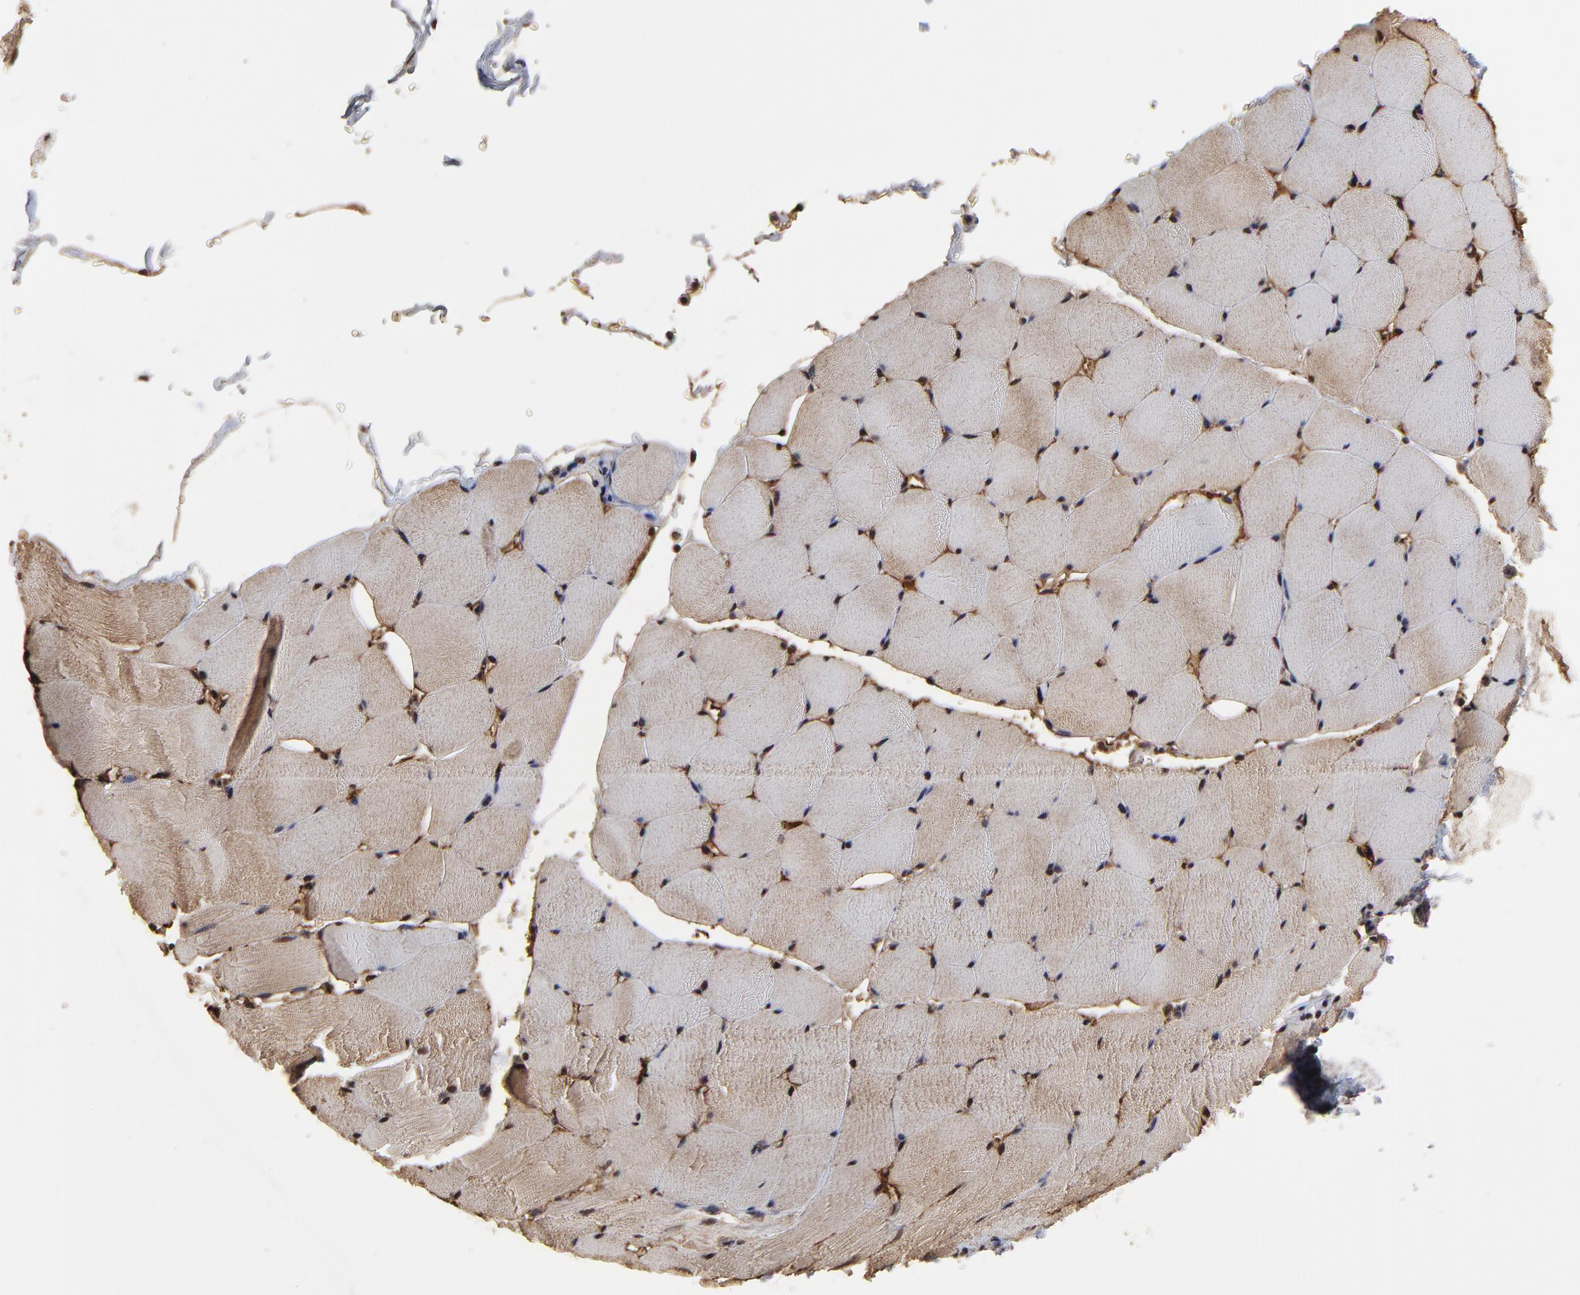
{"staining": {"intensity": "moderate", "quantity": ">75%", "location": "nuclear"}, "tissue": "skeletal muscle", "cell_type": "Myocytes", "image_type": "normal", "snomed": [{"axis": "morphology", "description": "Normal tissue, NOS"}, {"axis": "topography", "description": "Skeletal muscle"}], "caption": "Skeletal muscle stained for a protein shows moderate nuclear positivity in myocytes.", "gene": "ZNF777", "patient": {"sex": "male", "age": 62}}